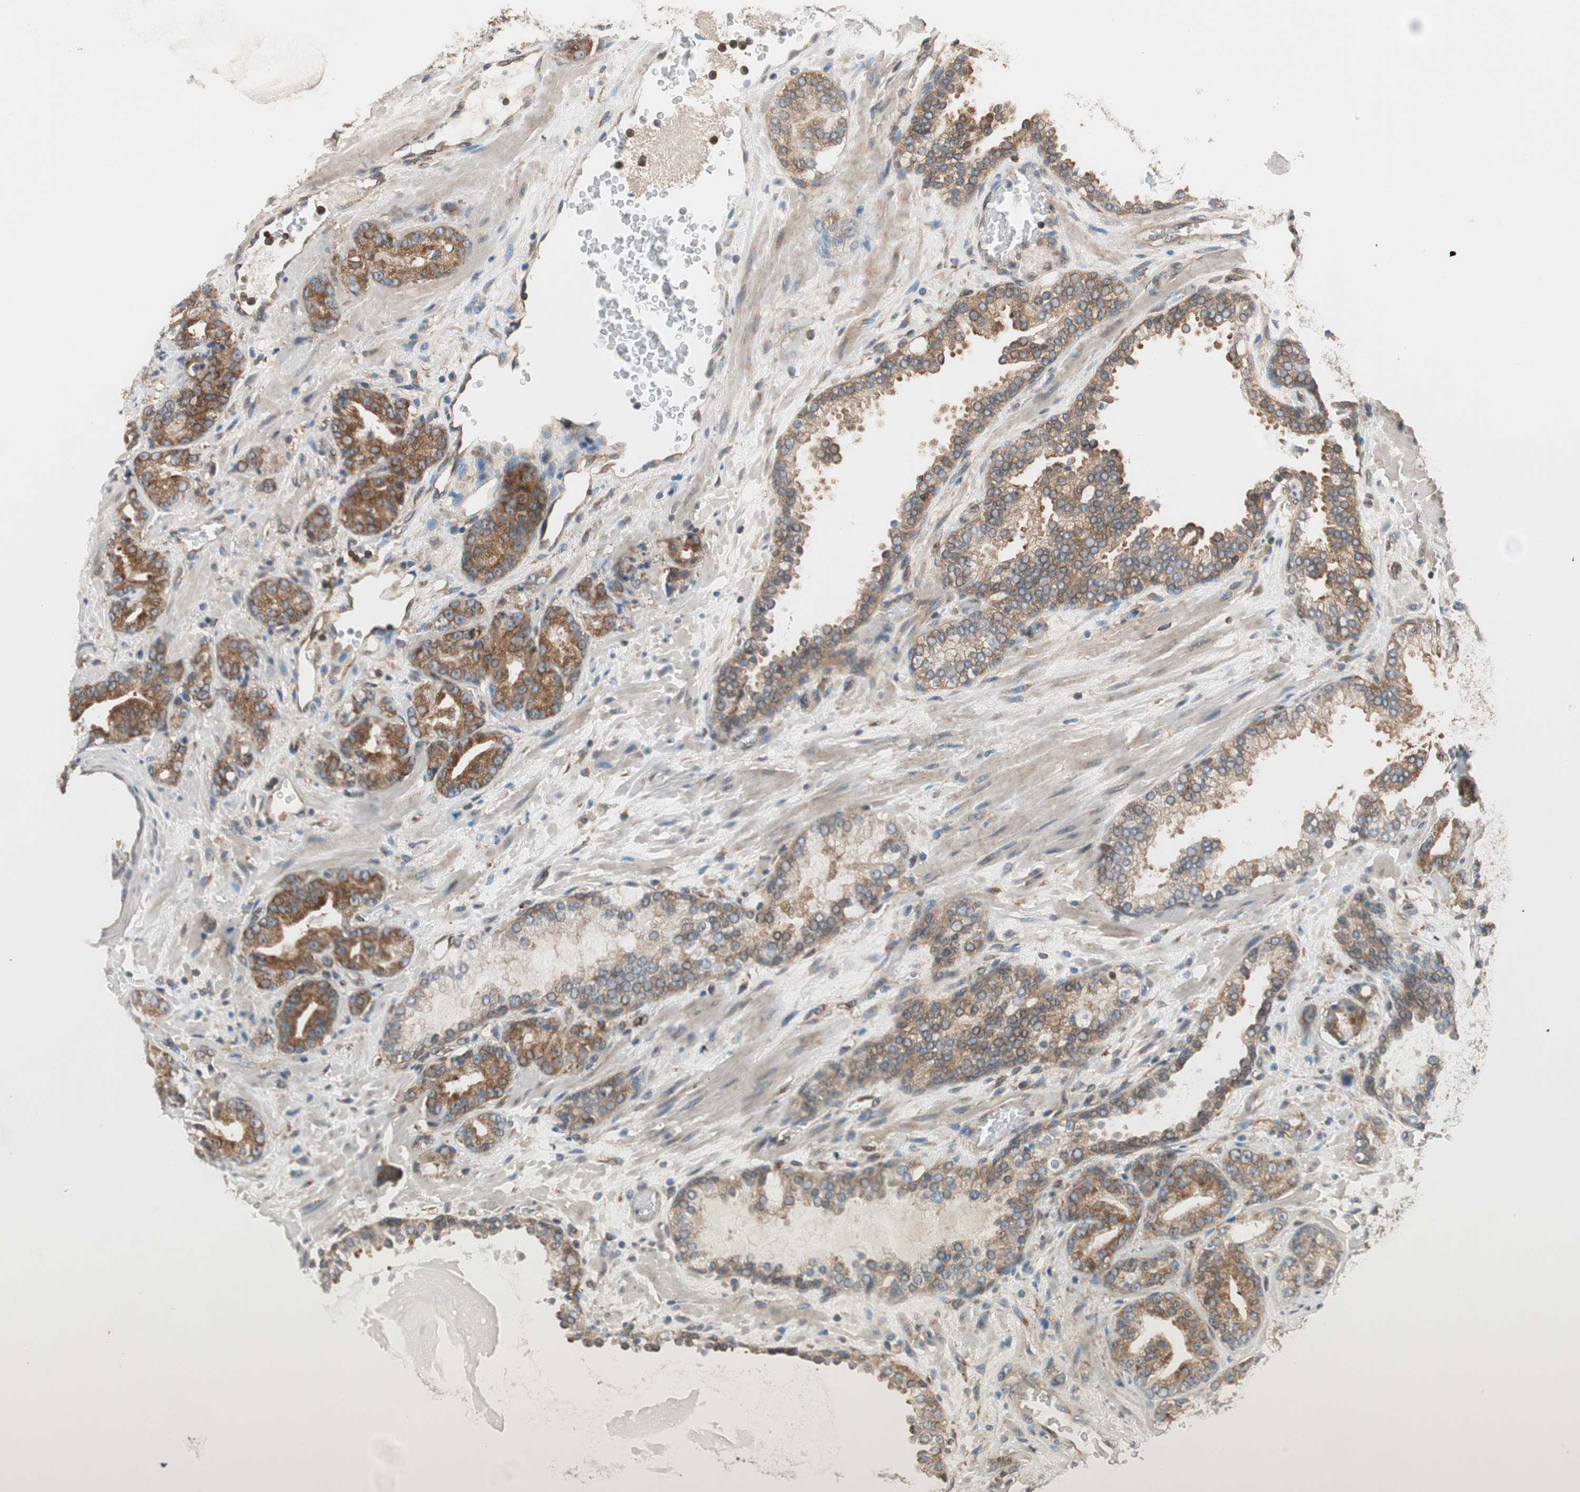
{"staining": {"intensity": "moderate", "quantity": ">75%", "location": "cytoplasmic/membranous"}, "tissue": "prostate cancer", "cell_type": "Tumor cells", "image_type": "cancer", "snomed": [{"axis": "morphology", "description": "Adenocarcinoma, Low grade"}, {"axis": "topography", "description": "Prostate"}], "caption": "An IHC image of neoplastic tissue is shown. Protein staining in brown highlights moderate cytoplasmic/membranous positivity in prostate cancer within tumor cells.", "gene": "WASL", "patient": {"sex": "male", "age": 63}}